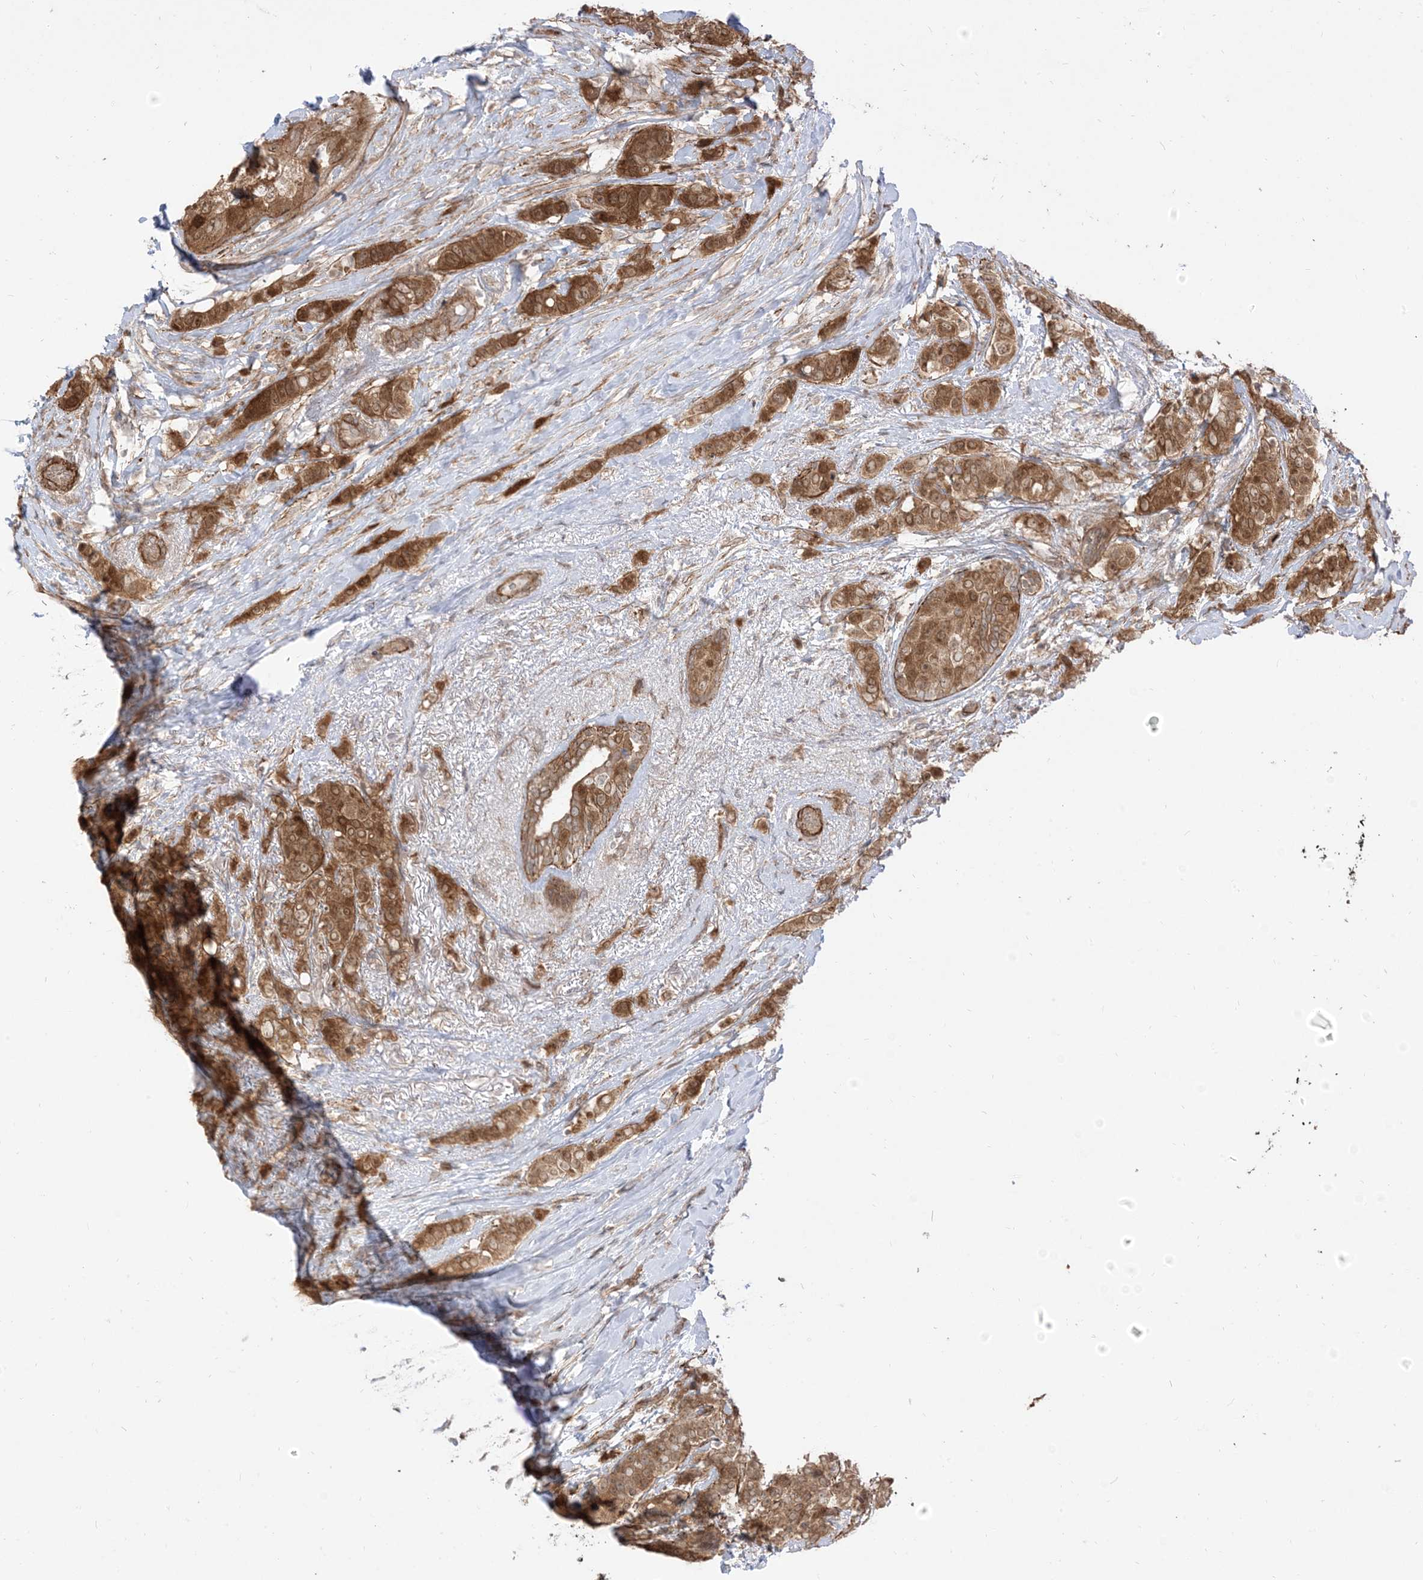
{"staining": {"intensity": "moderate", "quantity": ">75%", "location": "cytoplasmic/membranous,nuclear"}, "tissue": "breast cancer", "cell_type": "Tumor cells", "image_type": "cancer", "snomed": [{"axis": "morphology", "description": "Lobular carcinoma"}, {"axis": "topography", "description": "Breast"}], "caption": "Human breast cancer stained for a protein (brown) exhibits moderate cytoplasmic/membranous and nuclear positive staining in approximately >75% of tumor cells.", "gene": "TBCC", "patient": {"sex": "female", "age": 51}}